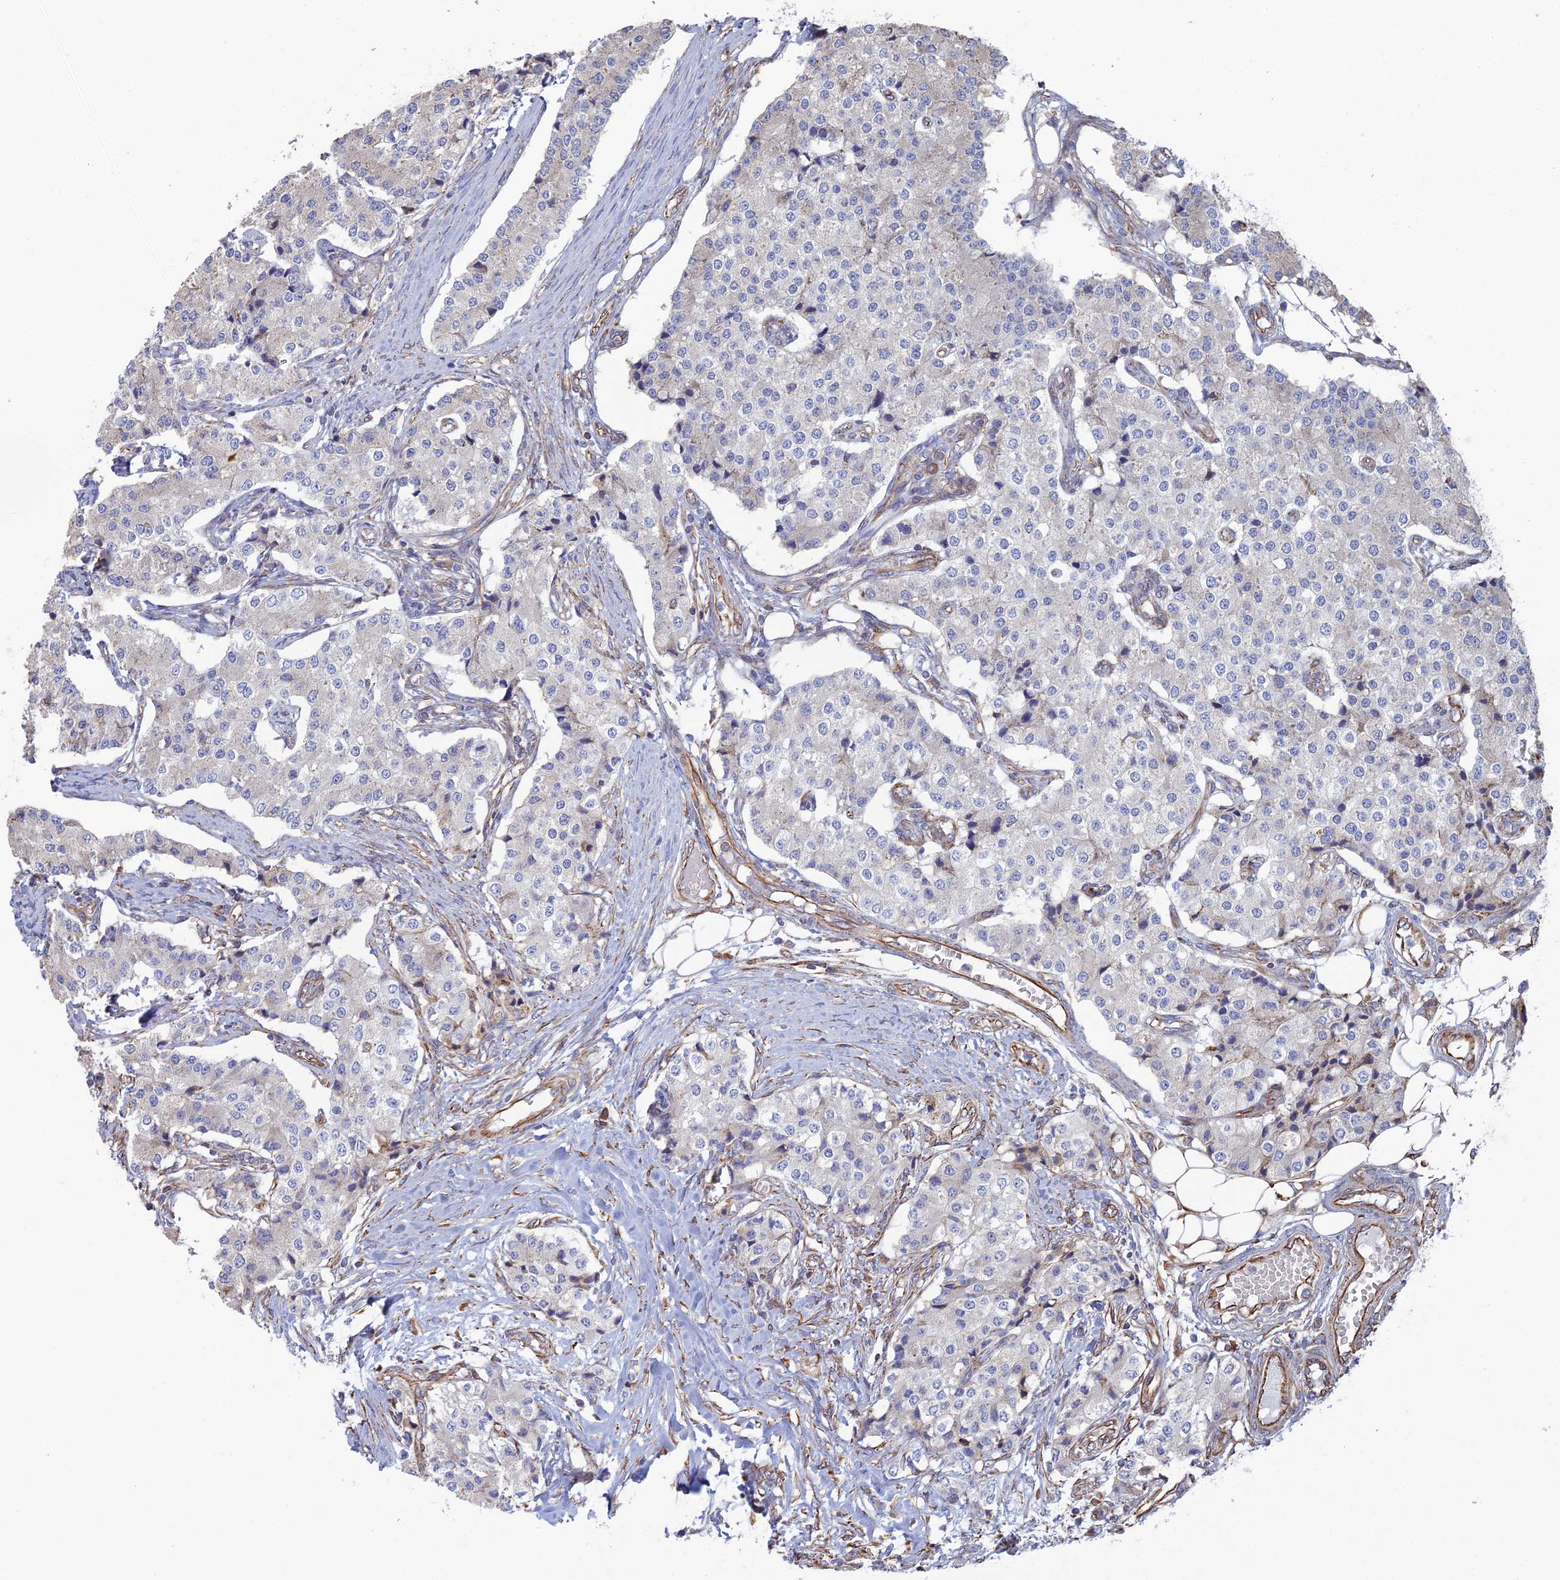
{"staining": {"intensity": "negative", "quantity": "none", "location": "none"}, "tissue": "carcinoid", "cell_type": "Tumor cells", "image_type": "cancer", "snomed": [{"axis": "morphology", "description": "Carcinoid, malignant, NOS"}, {"axis": "topography", "description": "Colon"}], "caption": "Immunohistochemistry (IHC) of human carcinoid (malignant) reveals no expression in tumor cells.", "gene": "CLVS2", "patient": {"sex": "female", "age": 52}}